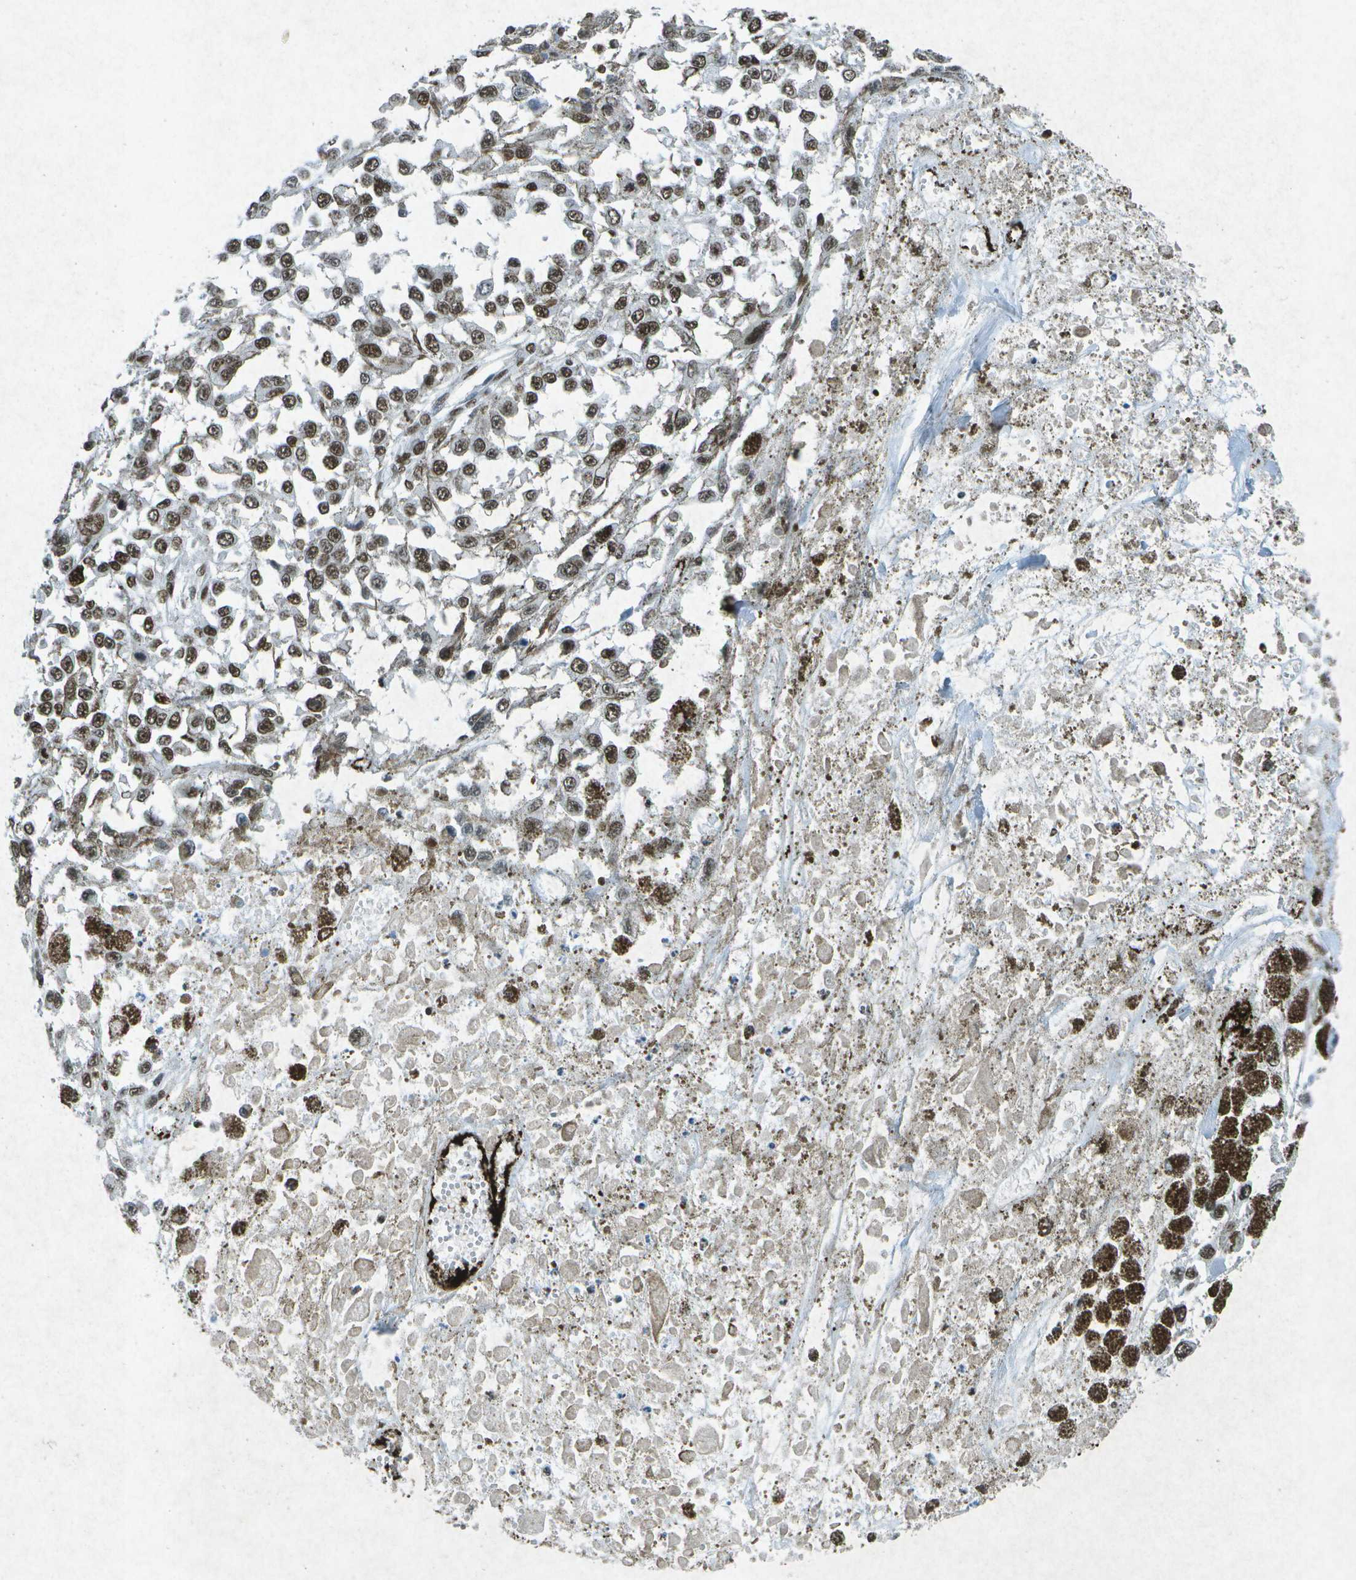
{"staining": {"intensity": "strong", "quantity": ">75%", "location": "nuclear"}, "tissue": "melanoma", "cell_type": "Tumor cells", "image_type": "cancer", "snomed": [{"axis": "morphology", "description": "Malignant melanoma, Metastatic site"}, {"axis": "topography", "description": "Lymph node"}], "caption": "This histopathology image reveals immunohistochemistry (IHC) staining of melanoma, with high strong nuclear expression in about >75% of tumor cells.", "gene": "MTA2", "patient": {"sex": "male", "age": 59}}